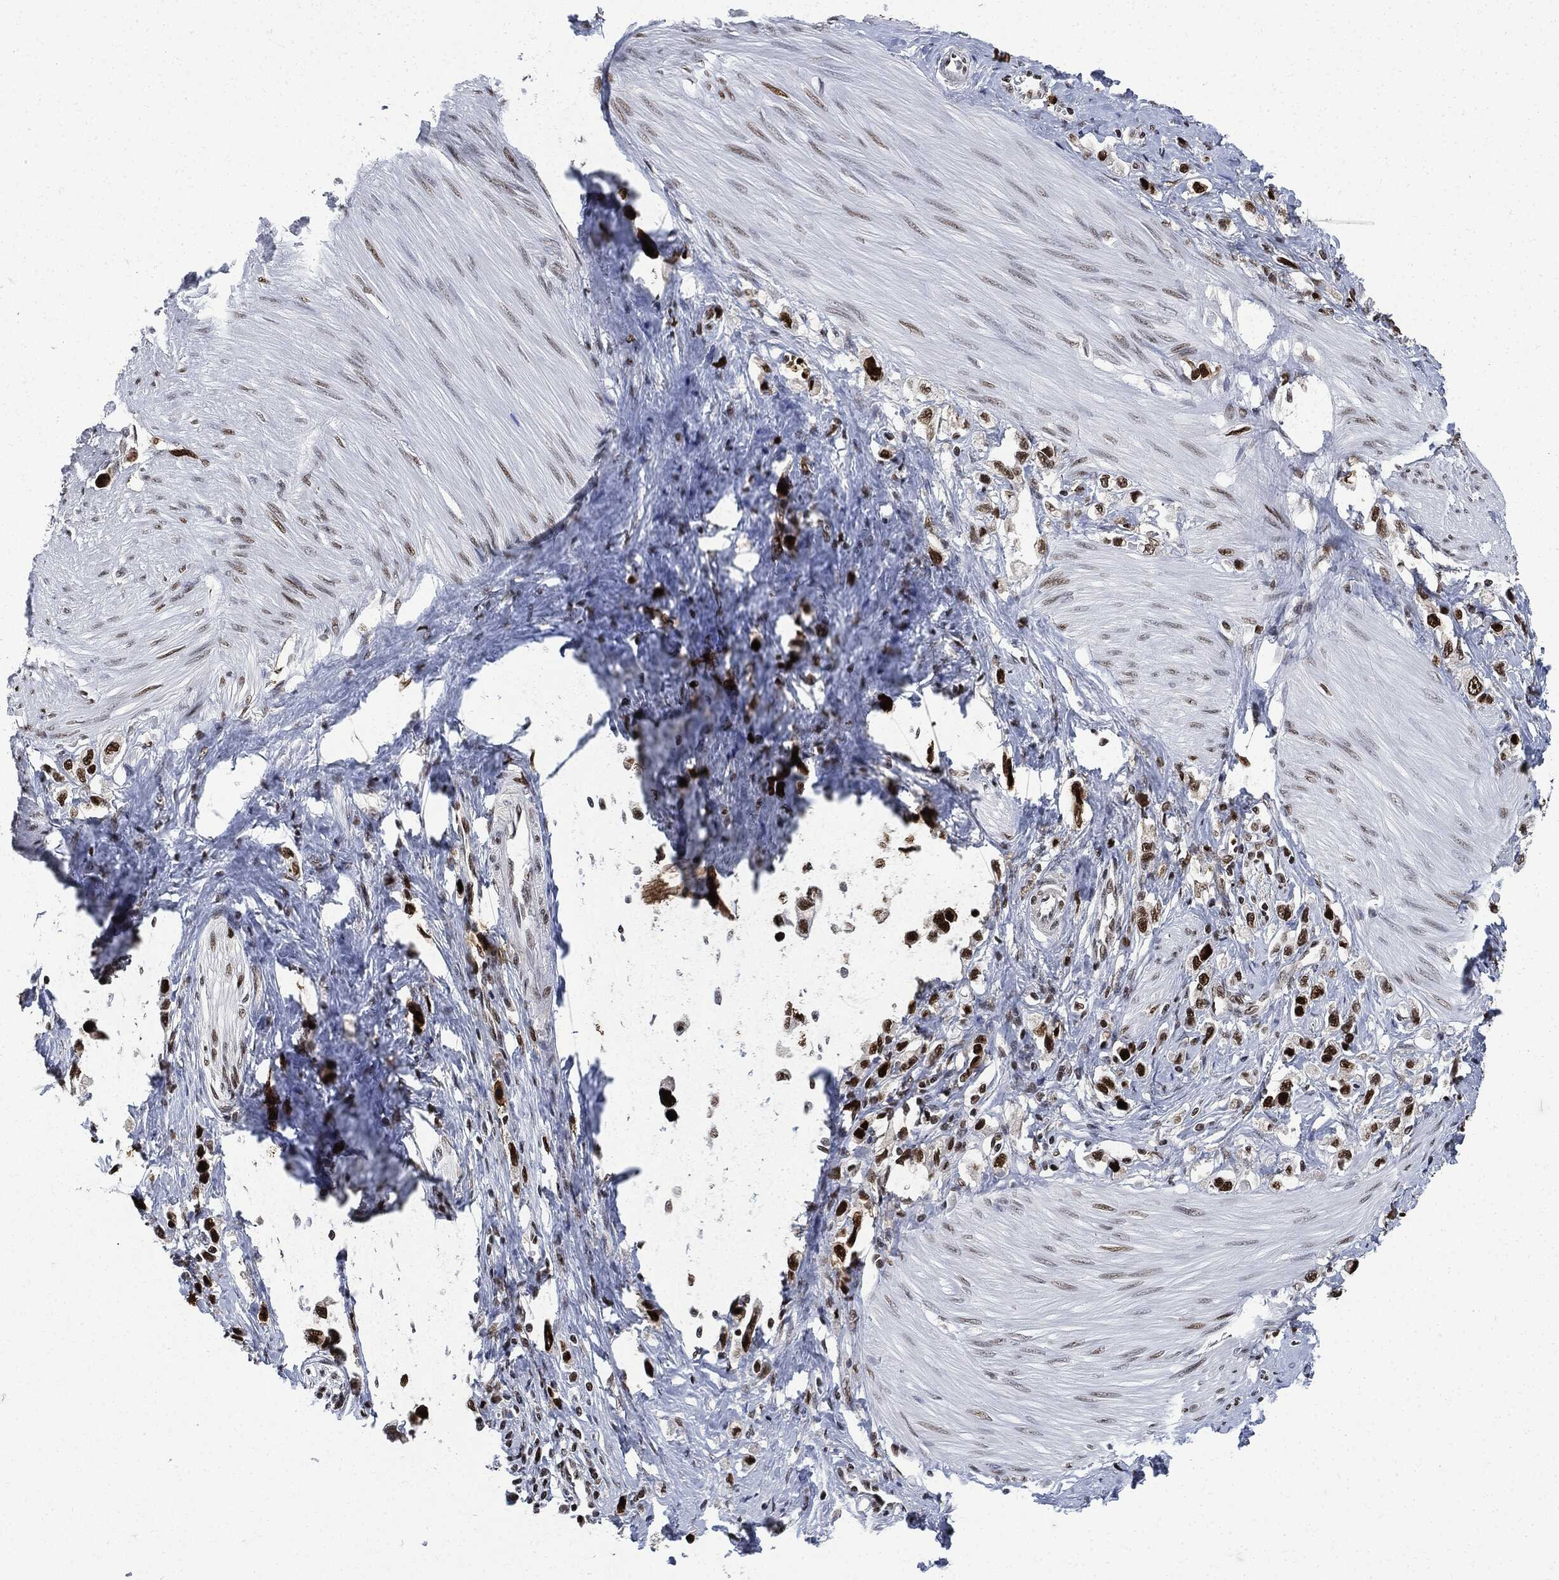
{"staining": {"intensity": "strong", "quantity": ">75%", "location": "nuclear"}, "tissue": "stomach cancer", "cell_type": "Tumor cells", "image_type": "cancer", "snomed": [{"axis": "morphology", "description": "Normal tissue, NOS"}, {"axis": "morphology", "description": "Adenocarcinoma, NOS"}, {"axis": "morphology", "description": "Adenocarcinoma, High grade"}, {"axis": "topography", "description": "Stomach, upper"}, {"axis": "topography", "description": "Stomach"}], "caption": "This histopathology image shows stomach cancer (adenocarcinoma) stained with immunohistochemistry to label a protein in brown. The nuclear of tumor cells show strong positivity for the protein. Nuclei are counter-stained blue.", "gene": "PCNA", "patient": {"sex": "female", "age": 65}}